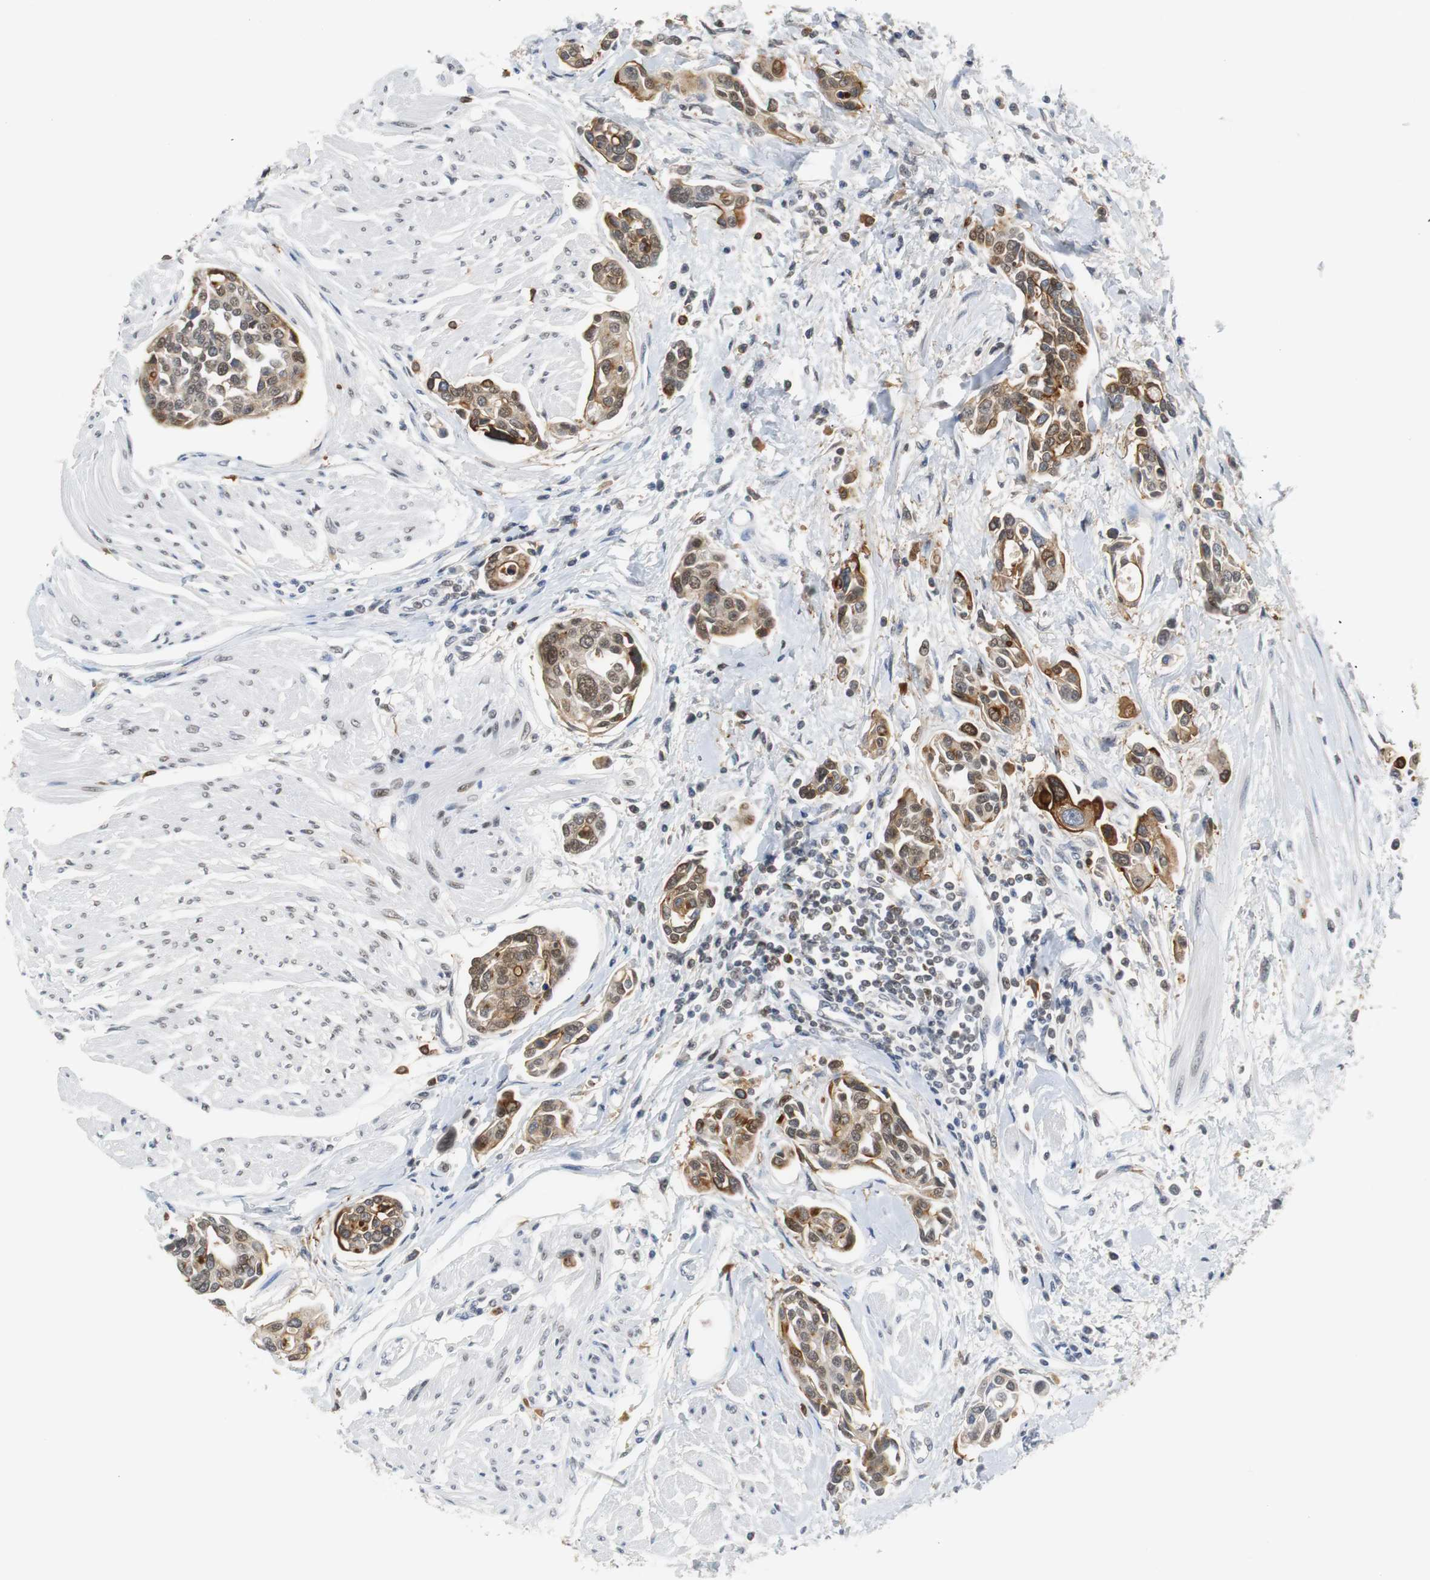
{"staining": {"intensity": "strong", "quantity": ">75%", "location": "cytoplasmic/membranous,nuclear"}, "tissue": "urothelial cancer", "cell_type": "Tumor cells", "image_type": "cancer", "snomed": [{"axis": "morphology", "description": "Urothelial carcinoma, High grade"}, {"axis": "topography", "description": "Urinary bladder"}], "caption": "IHC (DAB (3,3'-diaminobenzidine)) staining of high-grade urothelial carcinoma displays strong cytoplasmic/membranous and nuclear protein positivity in approximately >75% of tumor cells.", "gene": "SIRT1", "patient": {"sex": "male", "age": 78}}